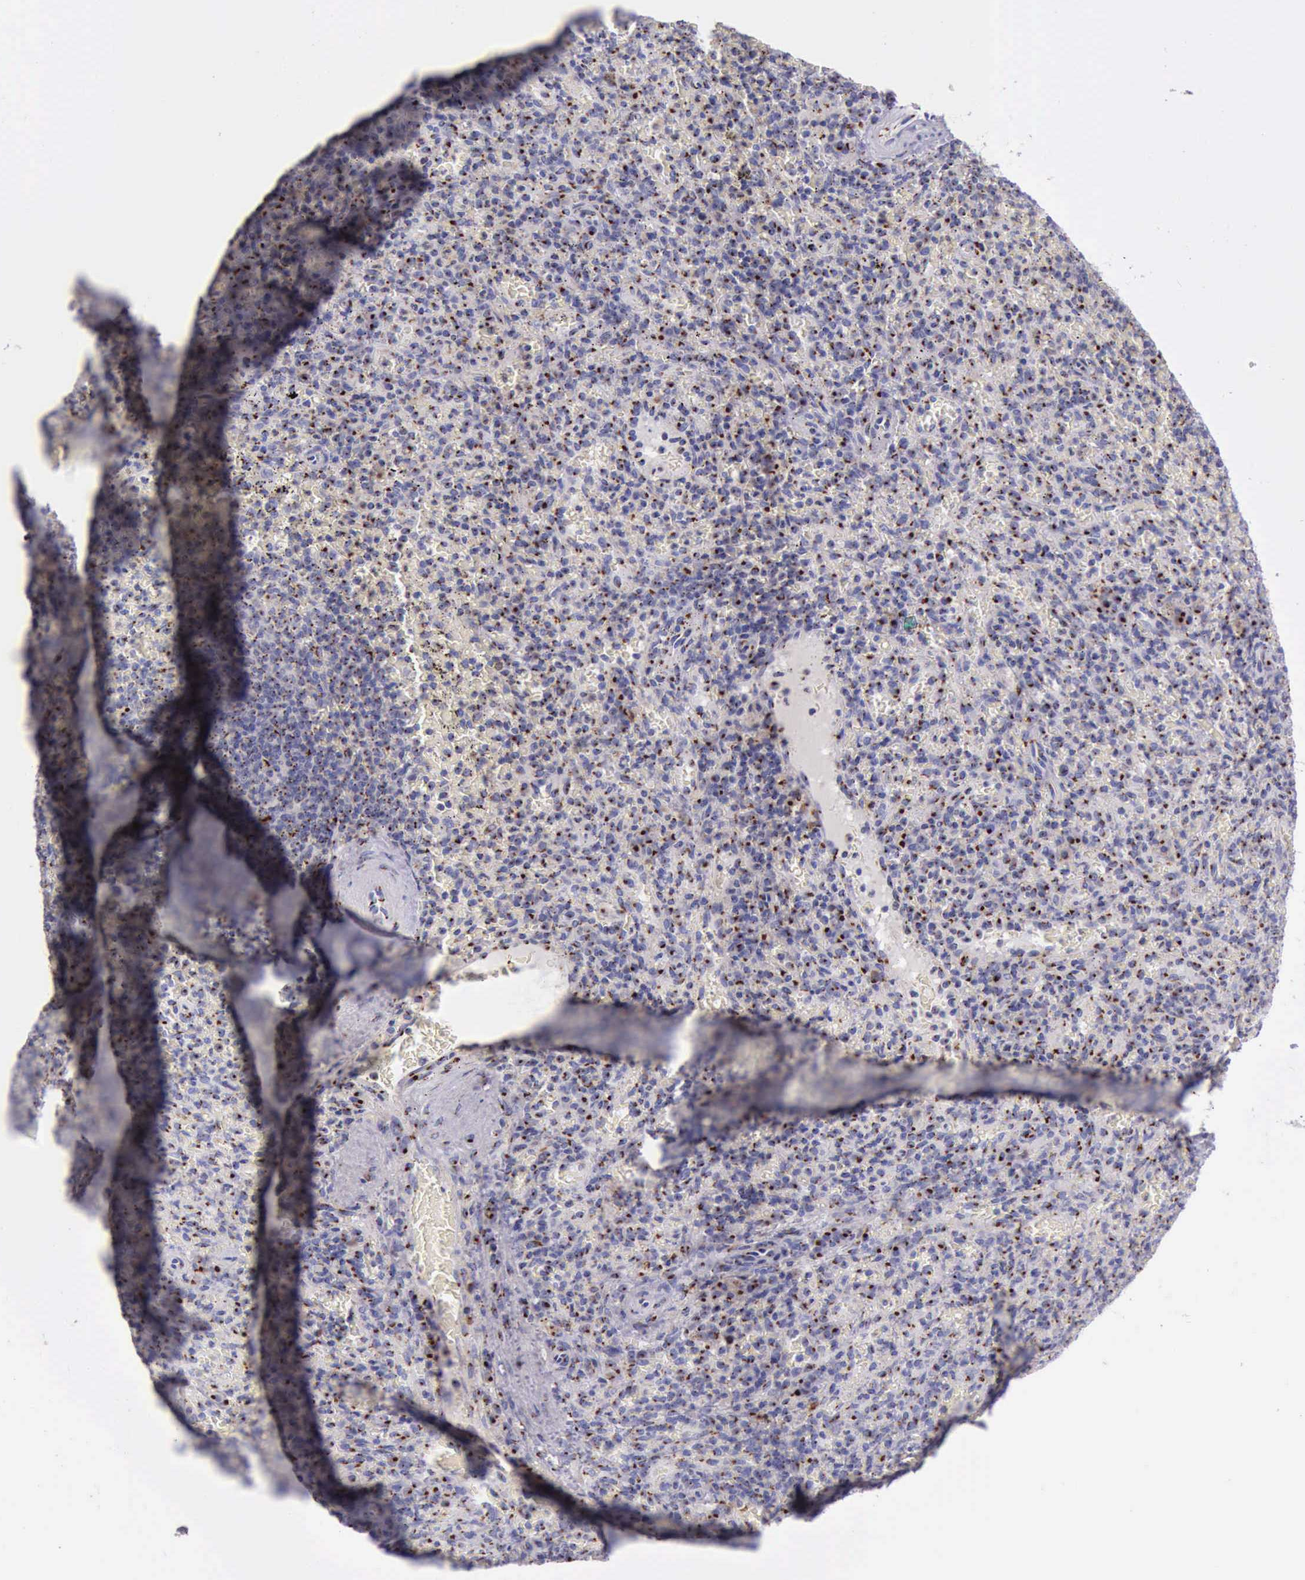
{"staining": {"intensity": "strong", "quantity": ">75%", "location": "cytoplasmic/membranous"}, "tissue": "spleen", "cell_type": "Cells in red pulp", "image_type": "normal", "snomed": [{"axis": "morphology", "description": "Normal tissue, NOS"}, {"axis": "topography", "description": "Spleen"}], "caption": "About >75% of cells in red pulp in unremarkable spleen reveal strong cytoplasmic/membranous protein expression as visualized by brown immunohistochemical staining.", "gene": "GOLGA5", "patient": {"sex": "female", "age": 50}}